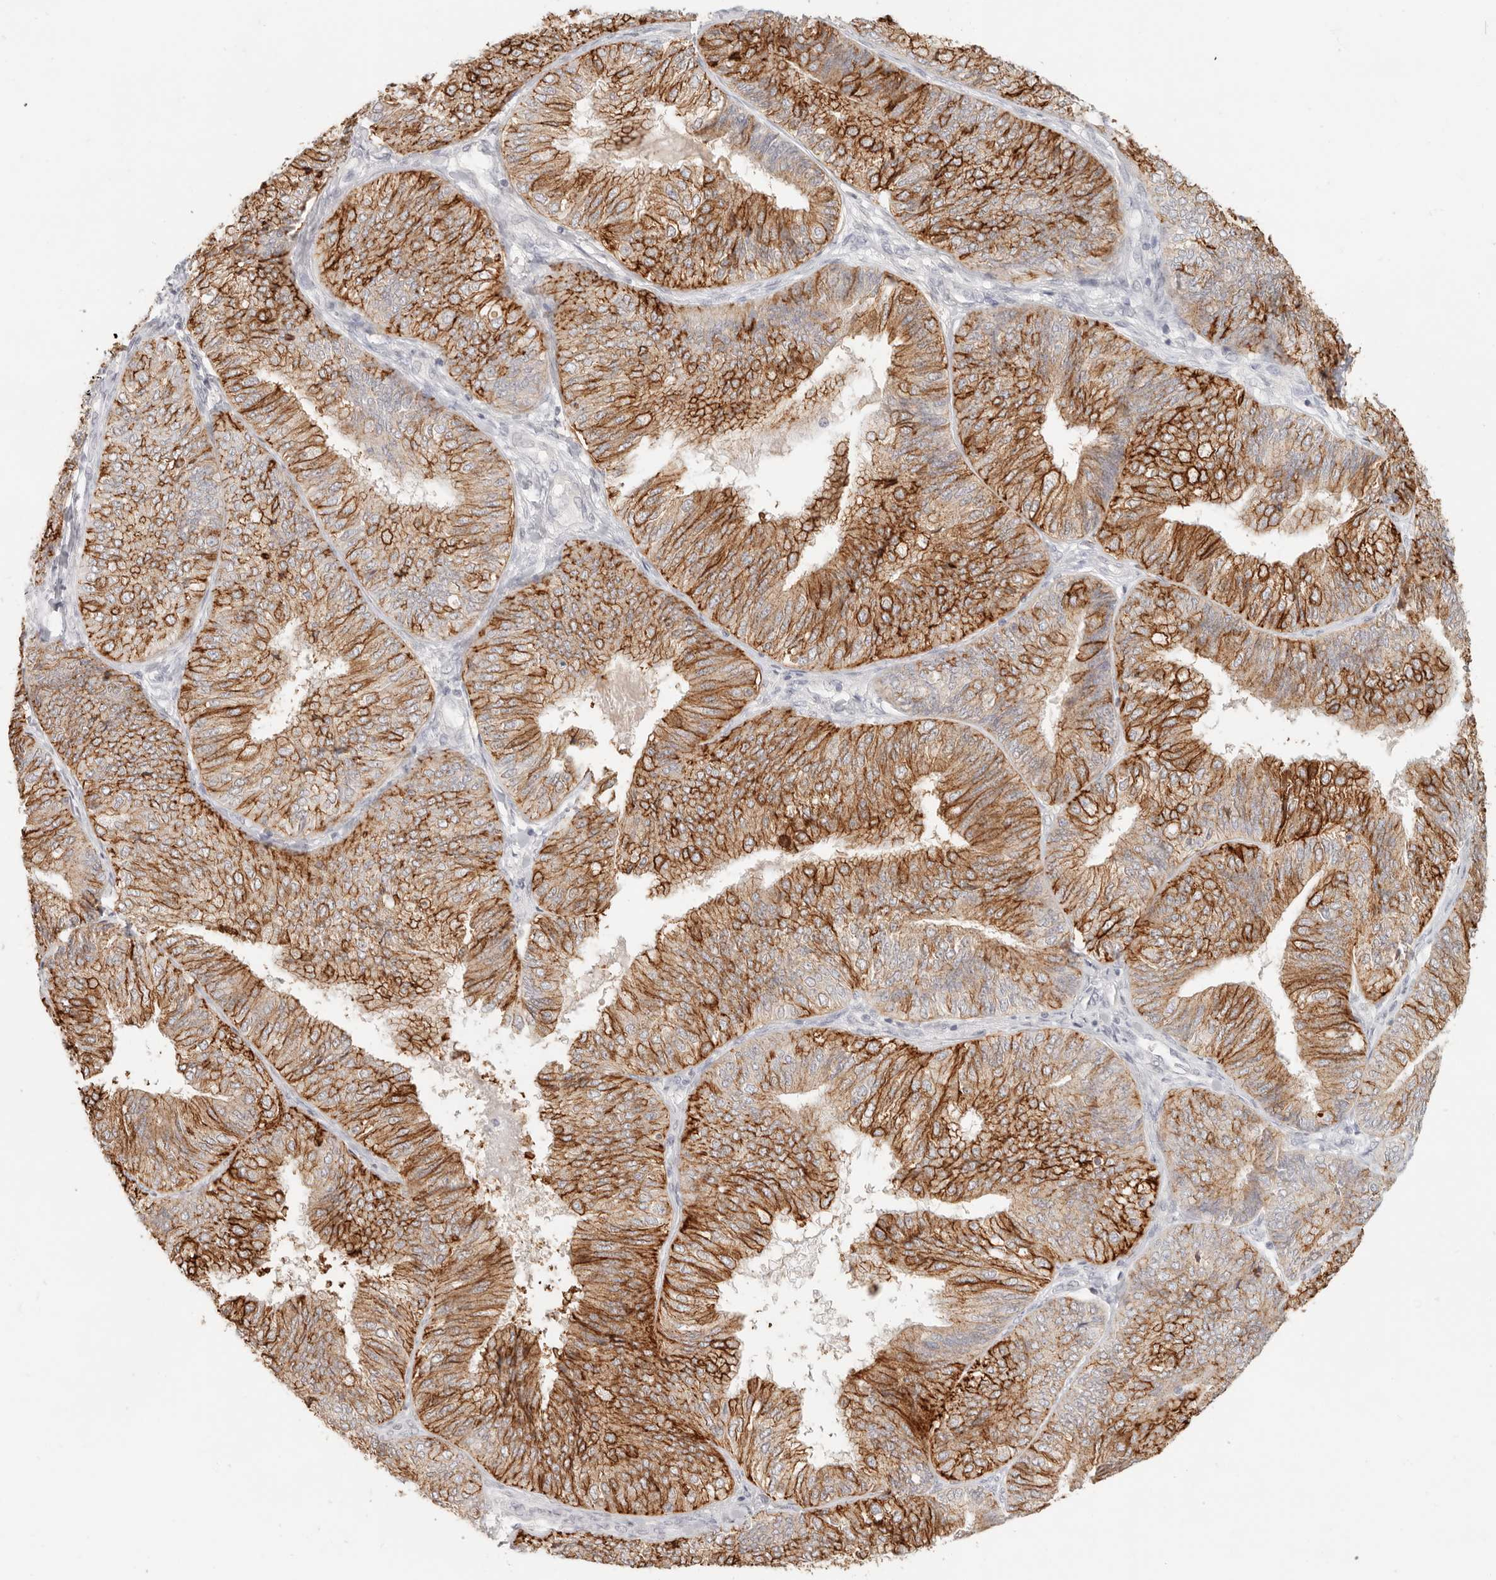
{"staining": {"intensity": "strong", "quantity": ">75%", "location": "cytoplasmic/membranous"}, "tissue": "endometrial cancer", "cell_type": "Tumor cells", "image_type": "cancer", "snomed": [{"axis": "morphology", "description": "Adenocarcinoma, NOS"}, {"axis": "topography", "description": "Endometrium"}], "caption": "A high-resolution histopathology image shows immunohistochemistry (IHC) staining of adenocarcinoma (endometrial), which reveals strong cytoplasmic/membranous staining in approximately >75% of tumor cells.", "gene": "EPCAM", "patient": {"sex": "female", "age": 58}}